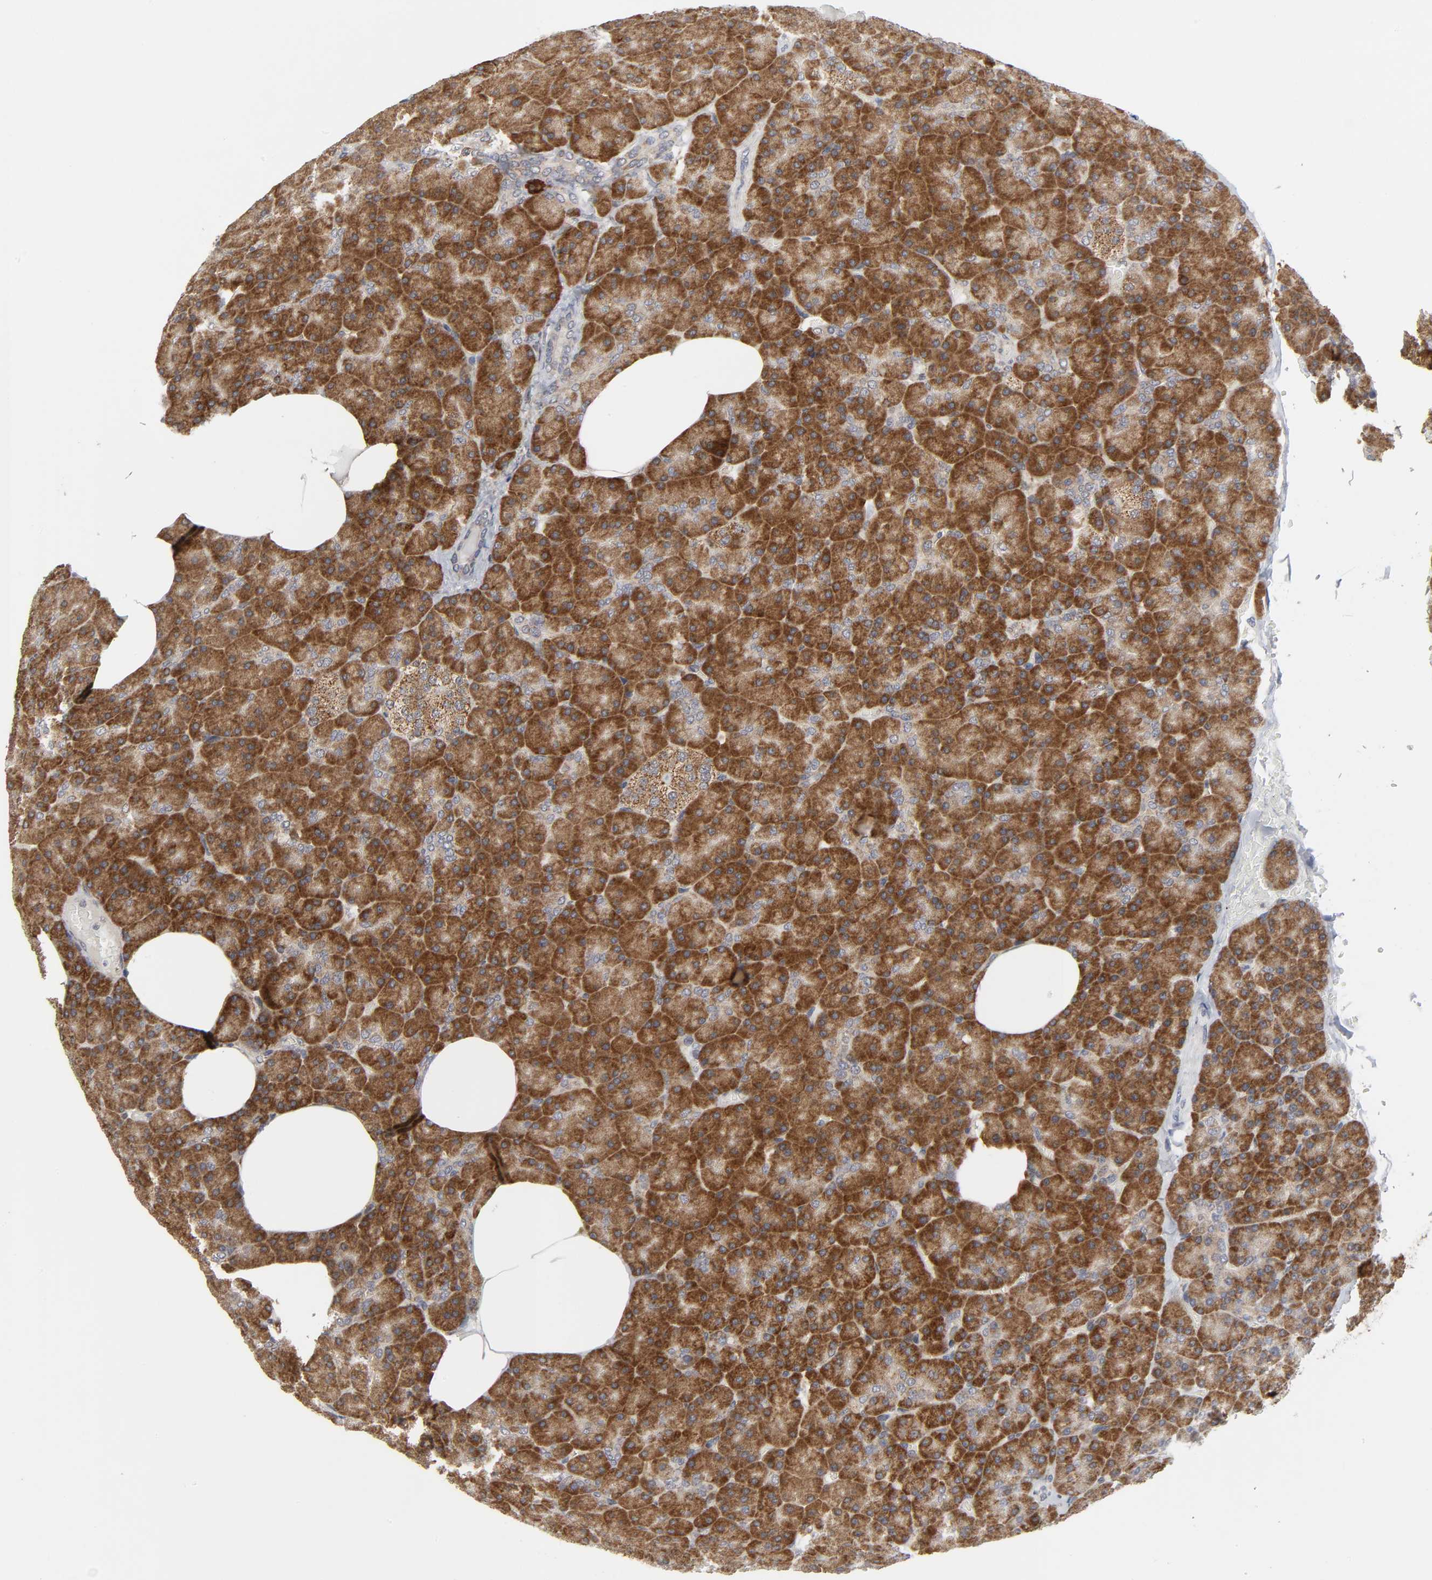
{"staining": {"intensity": "strong", "quantity": ">75%", "location": "cytoplasmic/membranous"}, "tissue": "pancreas", "cell_type": "Exocrine glandular cells", "image_type": "normal", "snomed": [{"axis": "morphology", "description": "Normal tissue, NOS"}, {"axis": "topography", "description": "Pancreas"}], "caption": "Pancreas stained with DAB immunohistochemistry exhibits high levels of strong cytoplasmic/membranous expression in approximately >75% of exocrine glandular cells.", "gene": "SLC30A9", "patient": {"sex": "female", "age": 35}}